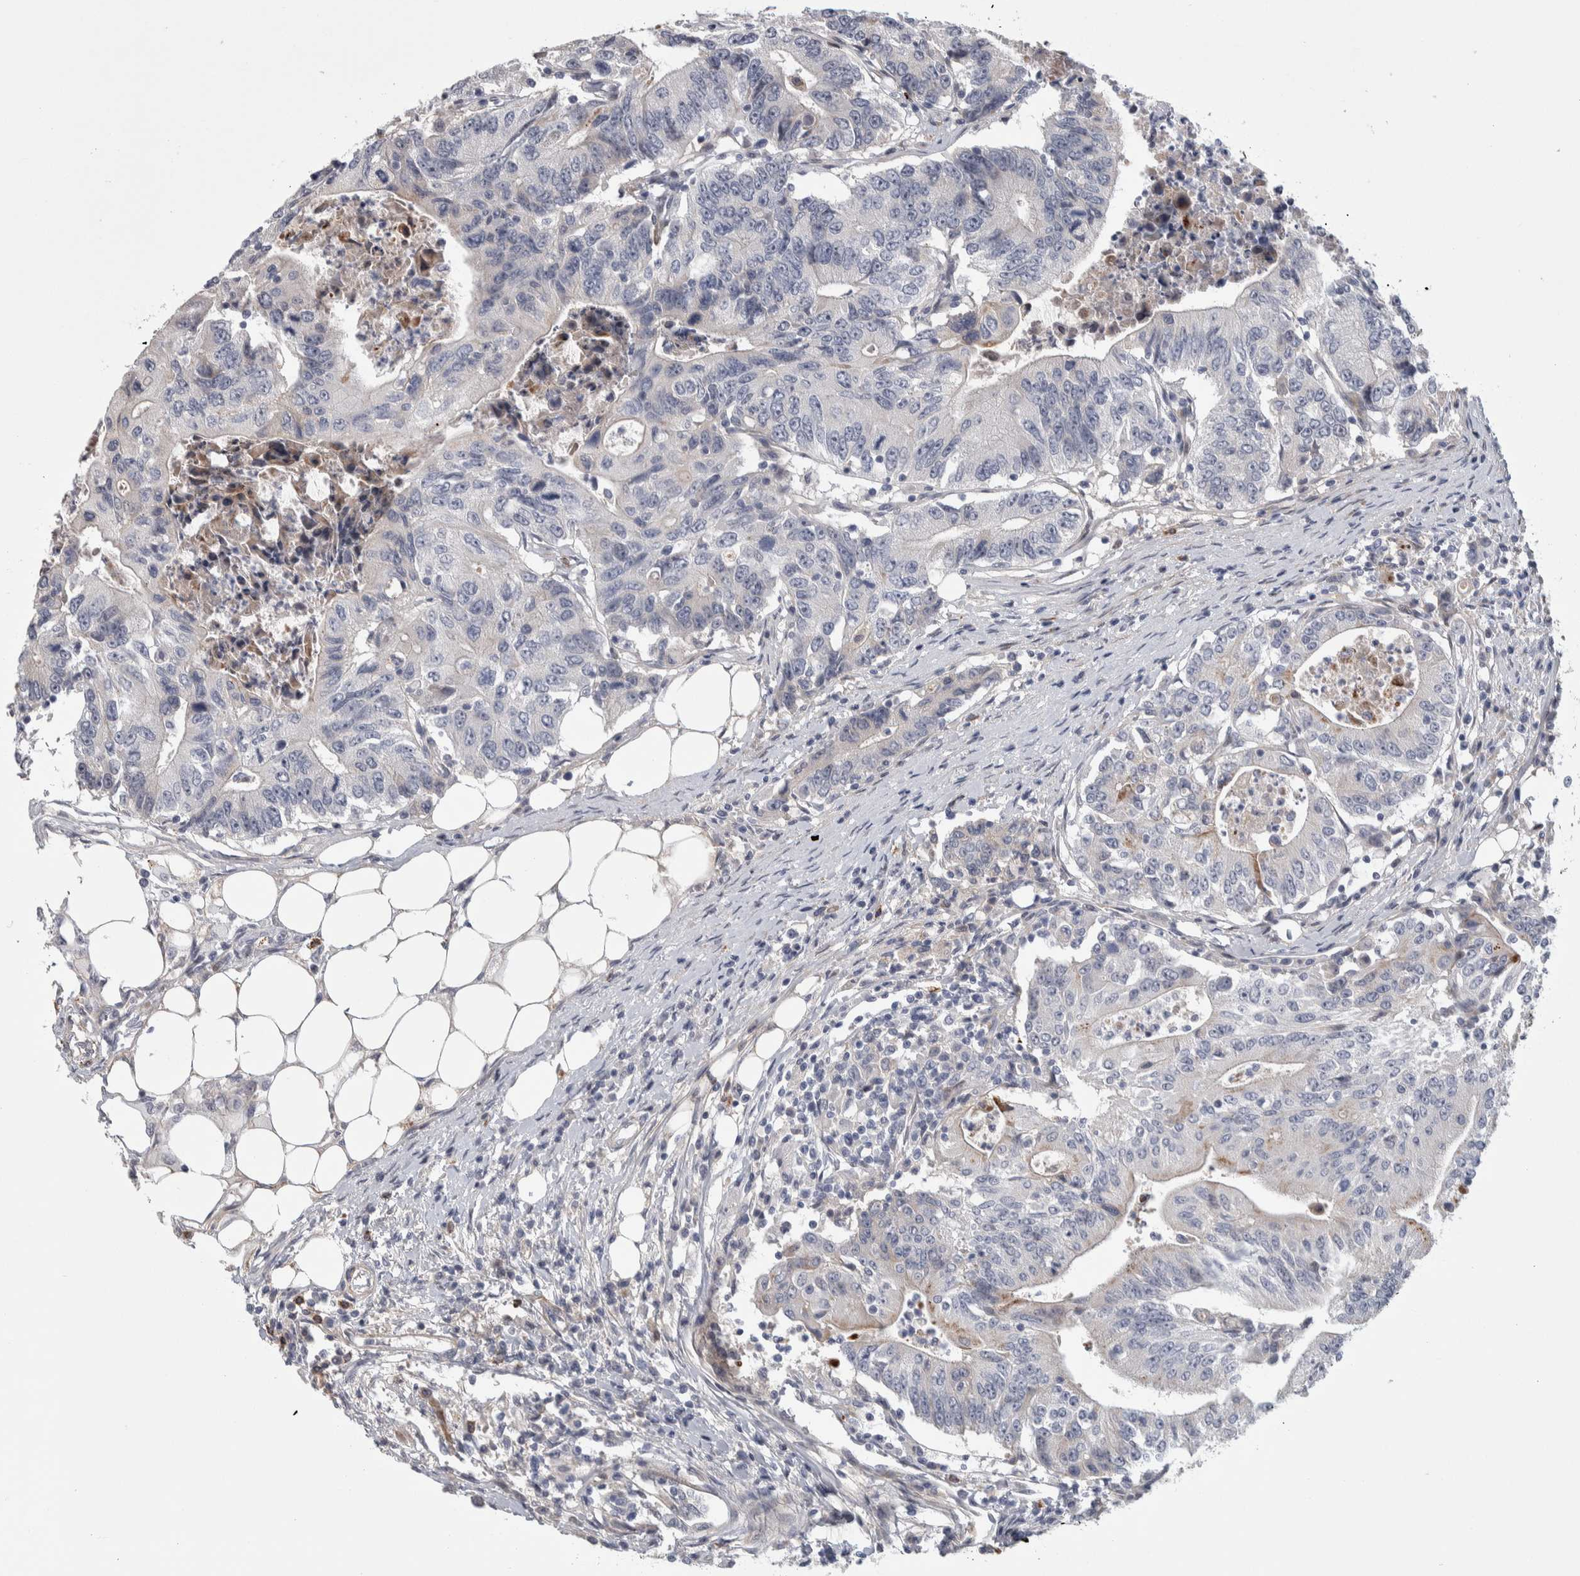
{"staining": {"intensity": "negative", "quantity": "none", "location": "none"}, "tissue": "colorectal cancer", "cell_type": "Tumor cells", "image_type": "cancer", "snomed": [{"axis": "morphology", "description": "Adenocarcinoma, NOS"}, {"axis": "topography", "description": "Colon"}], "caption": "This micrograph is of colorectal adenocarcinoma stained with immunohistochemistry to label a protein in brown with the nuclei are counter-stained blue. There is no positivity in tumor cells.", "gene": "PSMG3", "patient": {"sex": "female", "age": 77}}